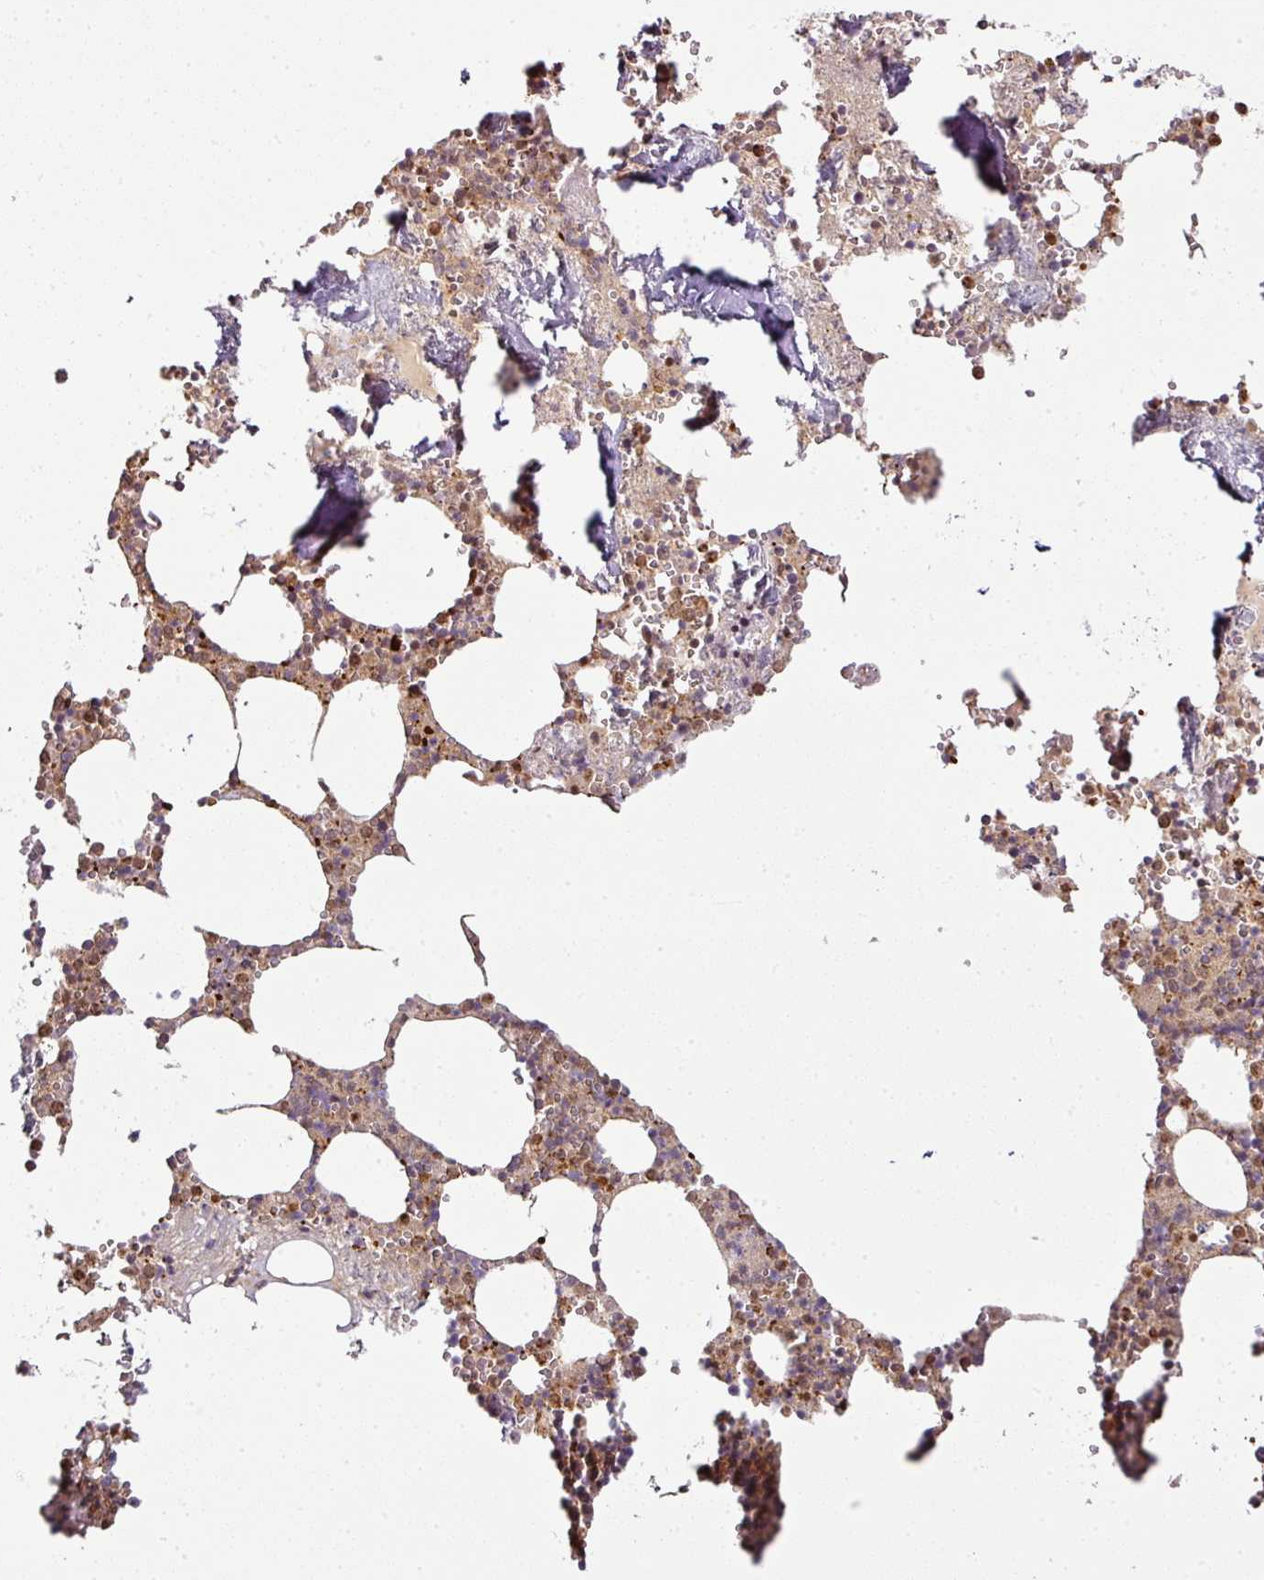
{"staining": {"intensity": "moderate", "quantity": ">75%", "location": "cytoplasmic/membranous,nuclear"}, "tissue": "bone marrow", "cell_type": "Hematopoietic cells", "image_type": "normal", "snomed": [{"axis": "morphology", "description": "Normal tissue, NOS"}, {"axis": "topography", "description": "Bone marrow"}], "caption": "Bone marrow stained with DAB (3,3'-diaminobenzidine) immunohistochemistry shows medium levels of moderate cytoplasmic/membranous,nuclear positivity in about >75% of hematopoietic cells.", "gene": "ATAT1", "patient": {"sex": "male", "age": 54}}